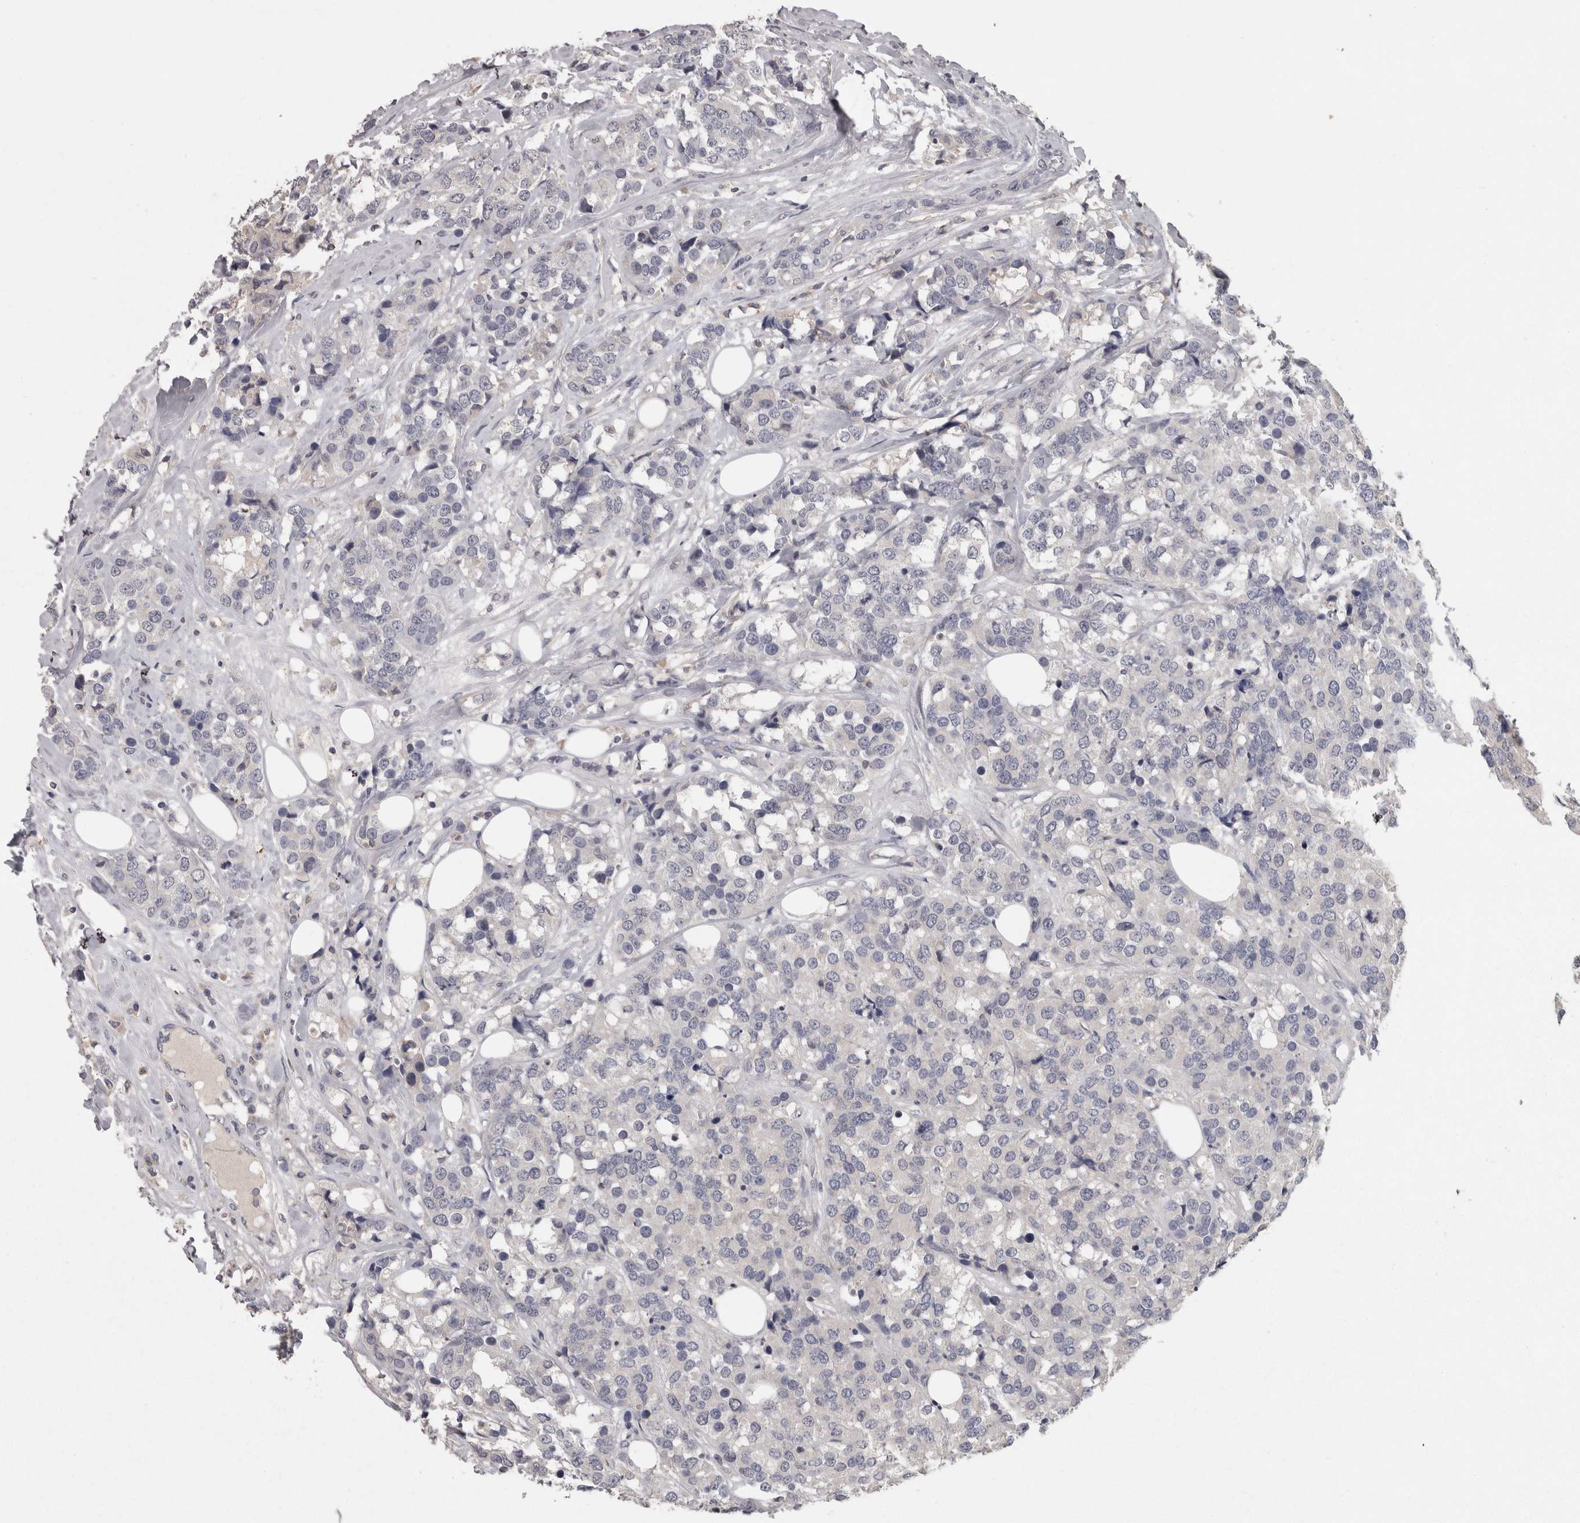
{"staining": {"intensity": "negative", "quantity": "none", "location": "none"}, "tissue": "breast cancer", "cell_type": "Tumor cells", "image_type": "cancer", "snomed": [{"axis": "morphology", "description": "Lobular carcinoma"}, {"axis": "topography", "description": "Breast"}], "caption": "Breast cancer (lobular carcinoma) stained for a protein using immunohistochemistry (IHC) shows no positivity tumor cells.", "gene": "PON3", "patient": {"sex": "female", "age": 59}}